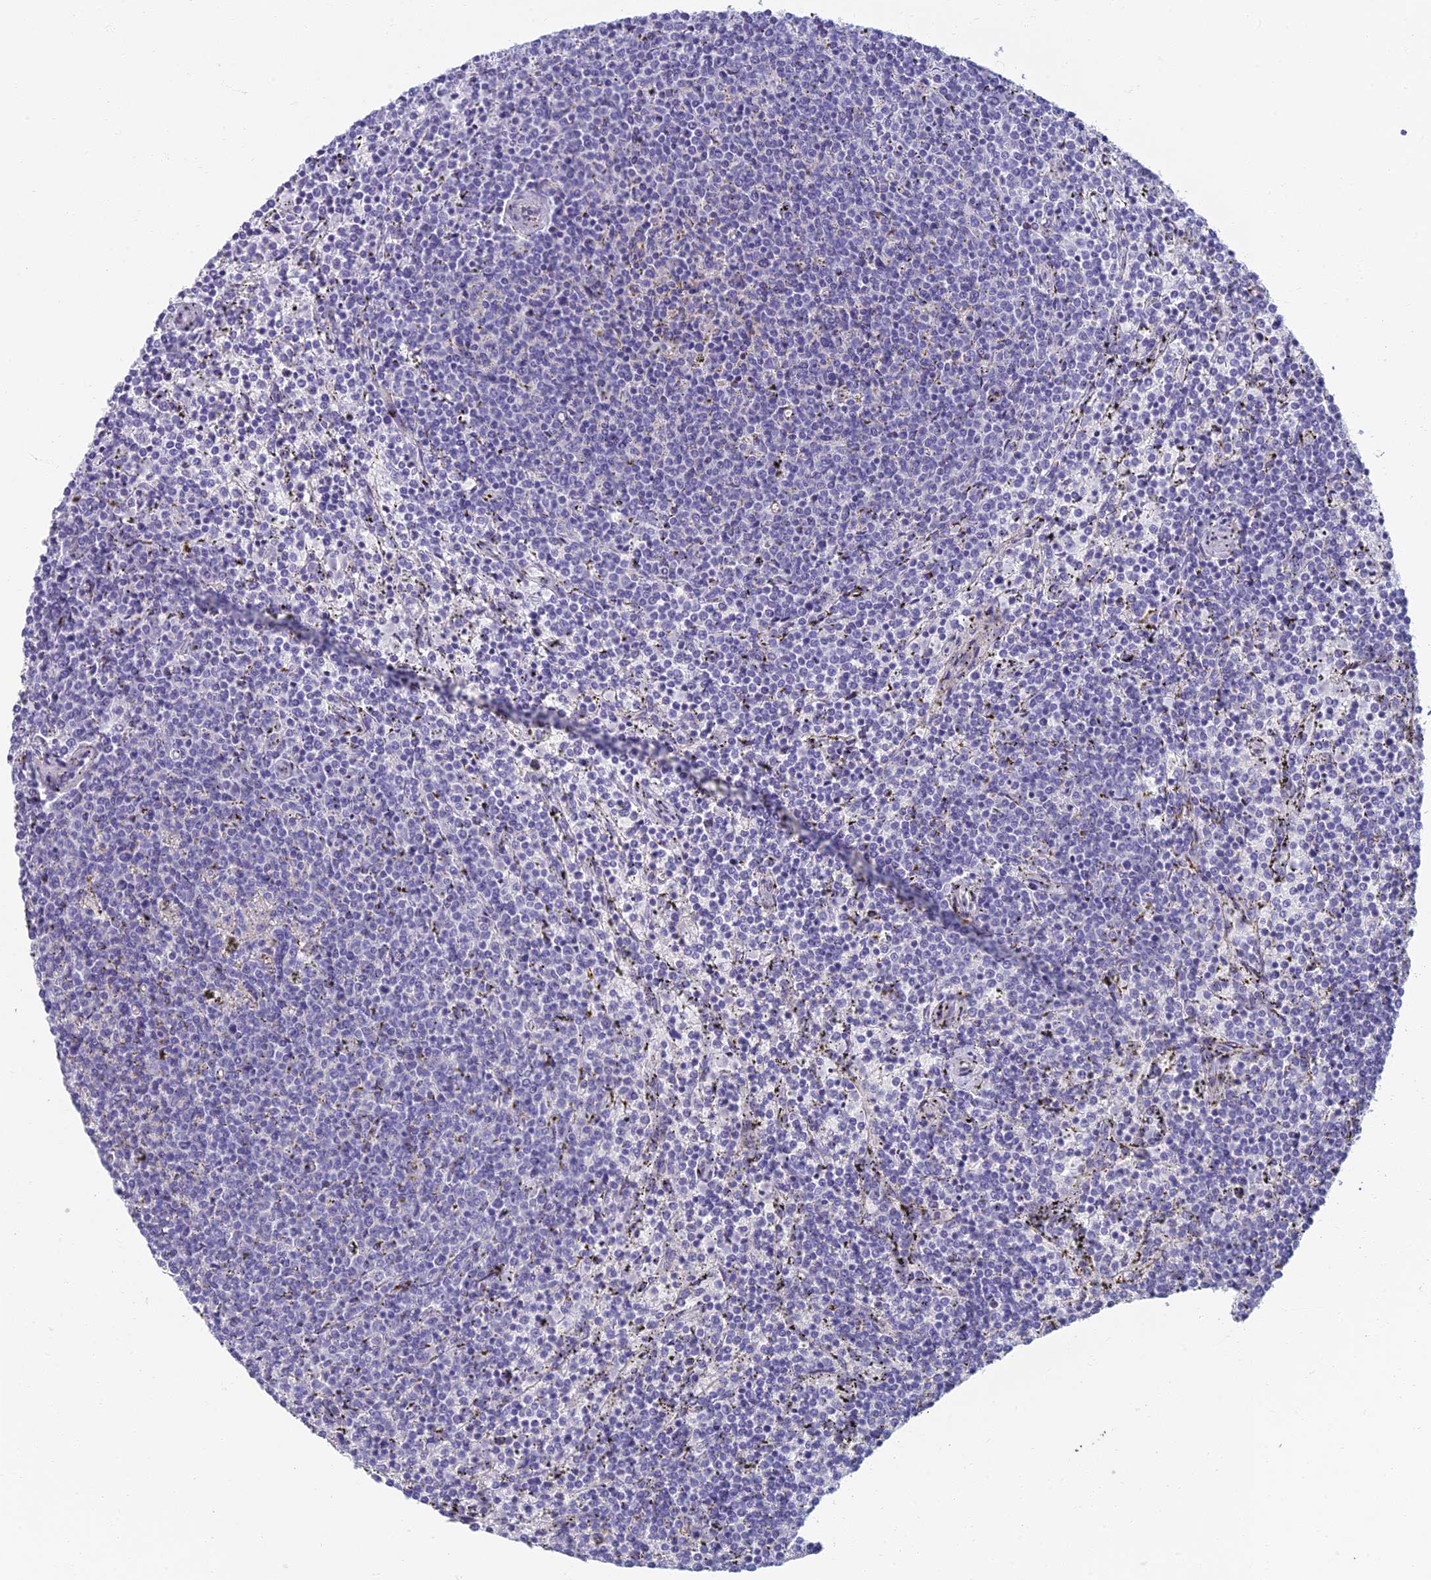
{"staining": {"intensity": "negative", "quantity": "none", "location": "none"}, "tissue": "lymphoma", "cell_type": "Tumor cells", "image_type": "cancer", "snomed": [{"axis": "morphology", "description": "Malignant lymphoma, non-Hodgkin's type, Low grade"}, {"axis": "topography", "description": "Spleen"}], "caption": "Lymphoma was stained to show a protein in brown. There is no significant positivity in tumor cells.", "gene": "NEURL1", "patient": {"sex": "female", "age": 50}}